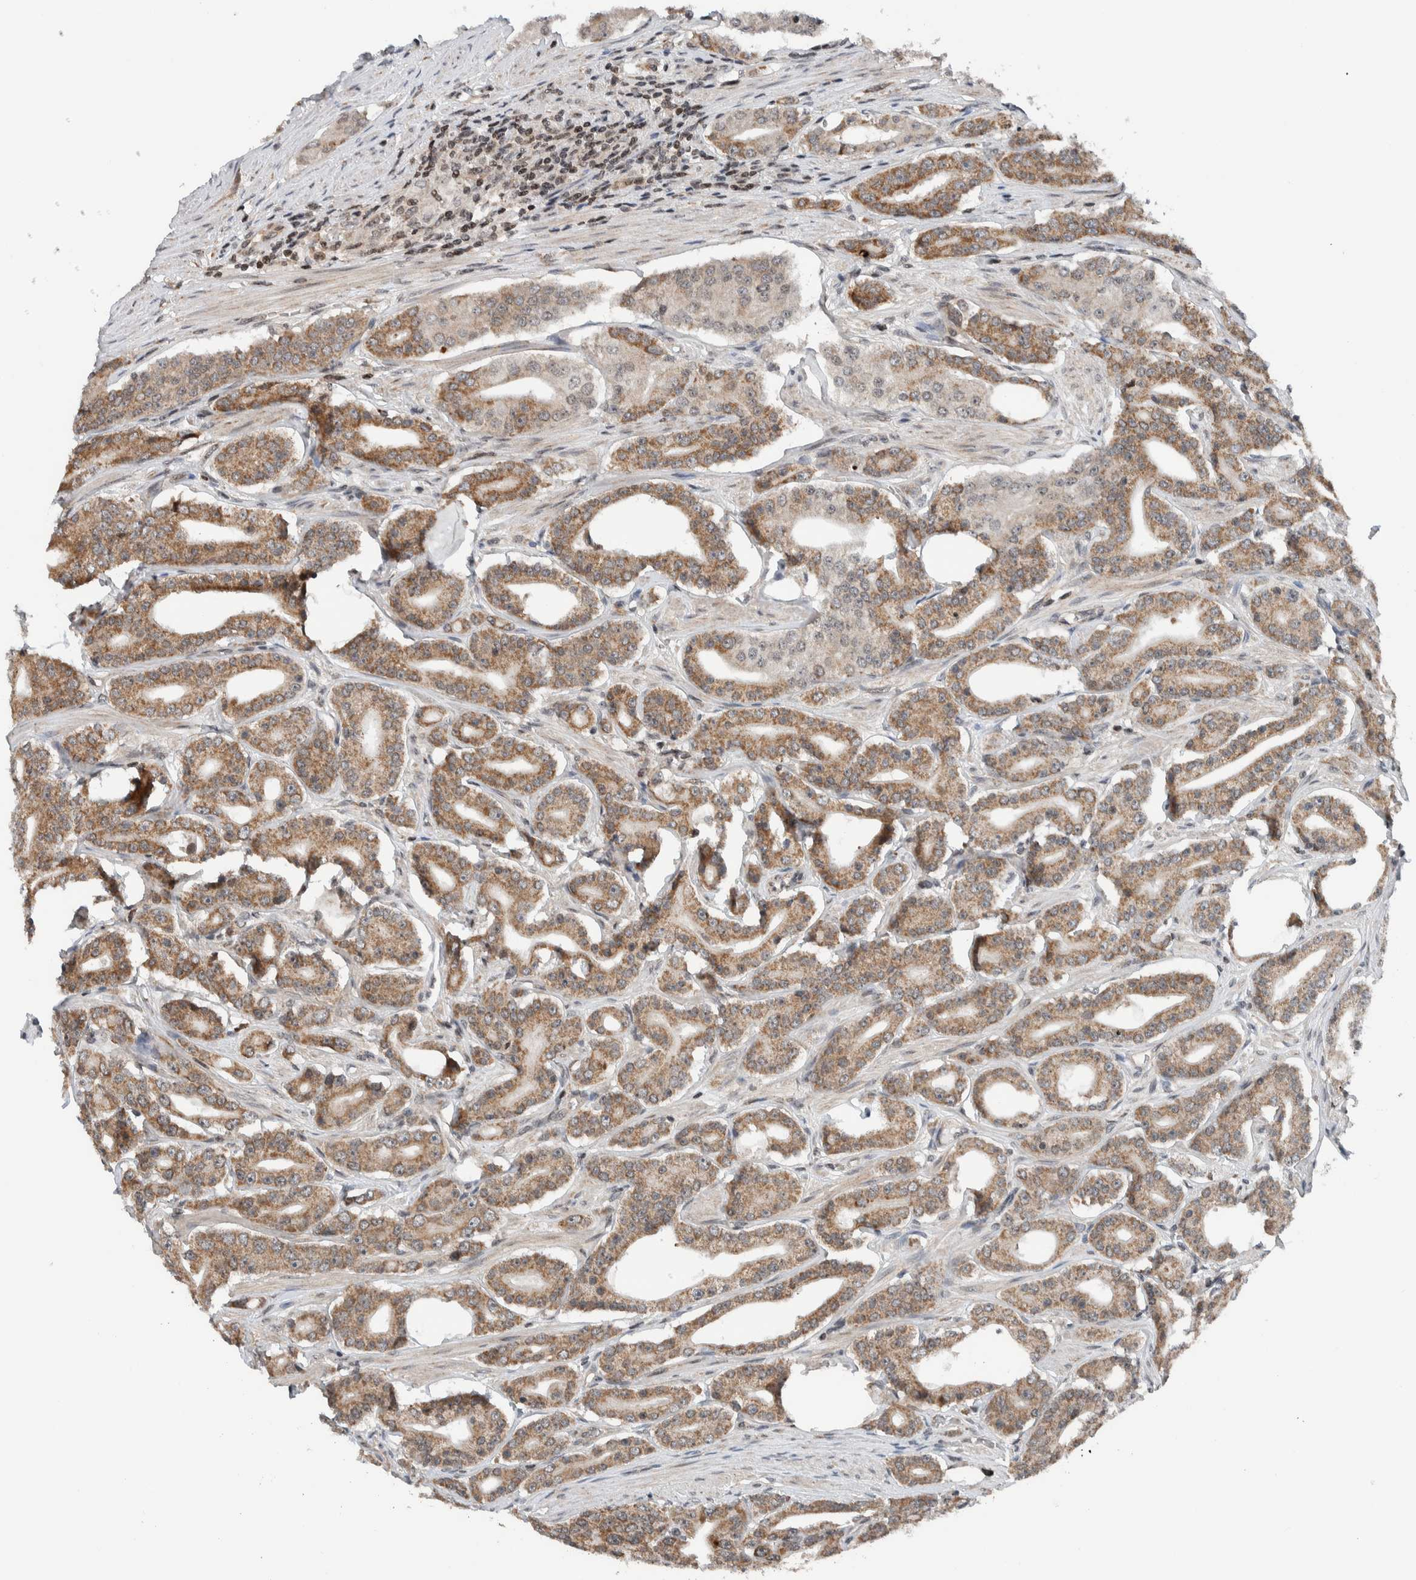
{"staining": {"intensity": "moderate", "quantity": ">75%", "location": "cytoplasmic/membranous"}, "tissue": "prostate cancer", "cell_type": "Tumor cells", "image_type": "cancer", "snomed": [{"axis": "morphology", "description": "Adenocarcinoma, High grade"}, {"axis": "topography", "description": "Prostate"}], "caption": "A medium amount of moderate cytoplasmic/membranous positivity is present in approximately >75% of tumor cells in prostate cancer (adenocarcinoma (high-grade)) tissue. (IHC, brightfield microscopy, high magnification).", "gene": "NPLOC4", "patient": {"sex": "male", "age": 71}}